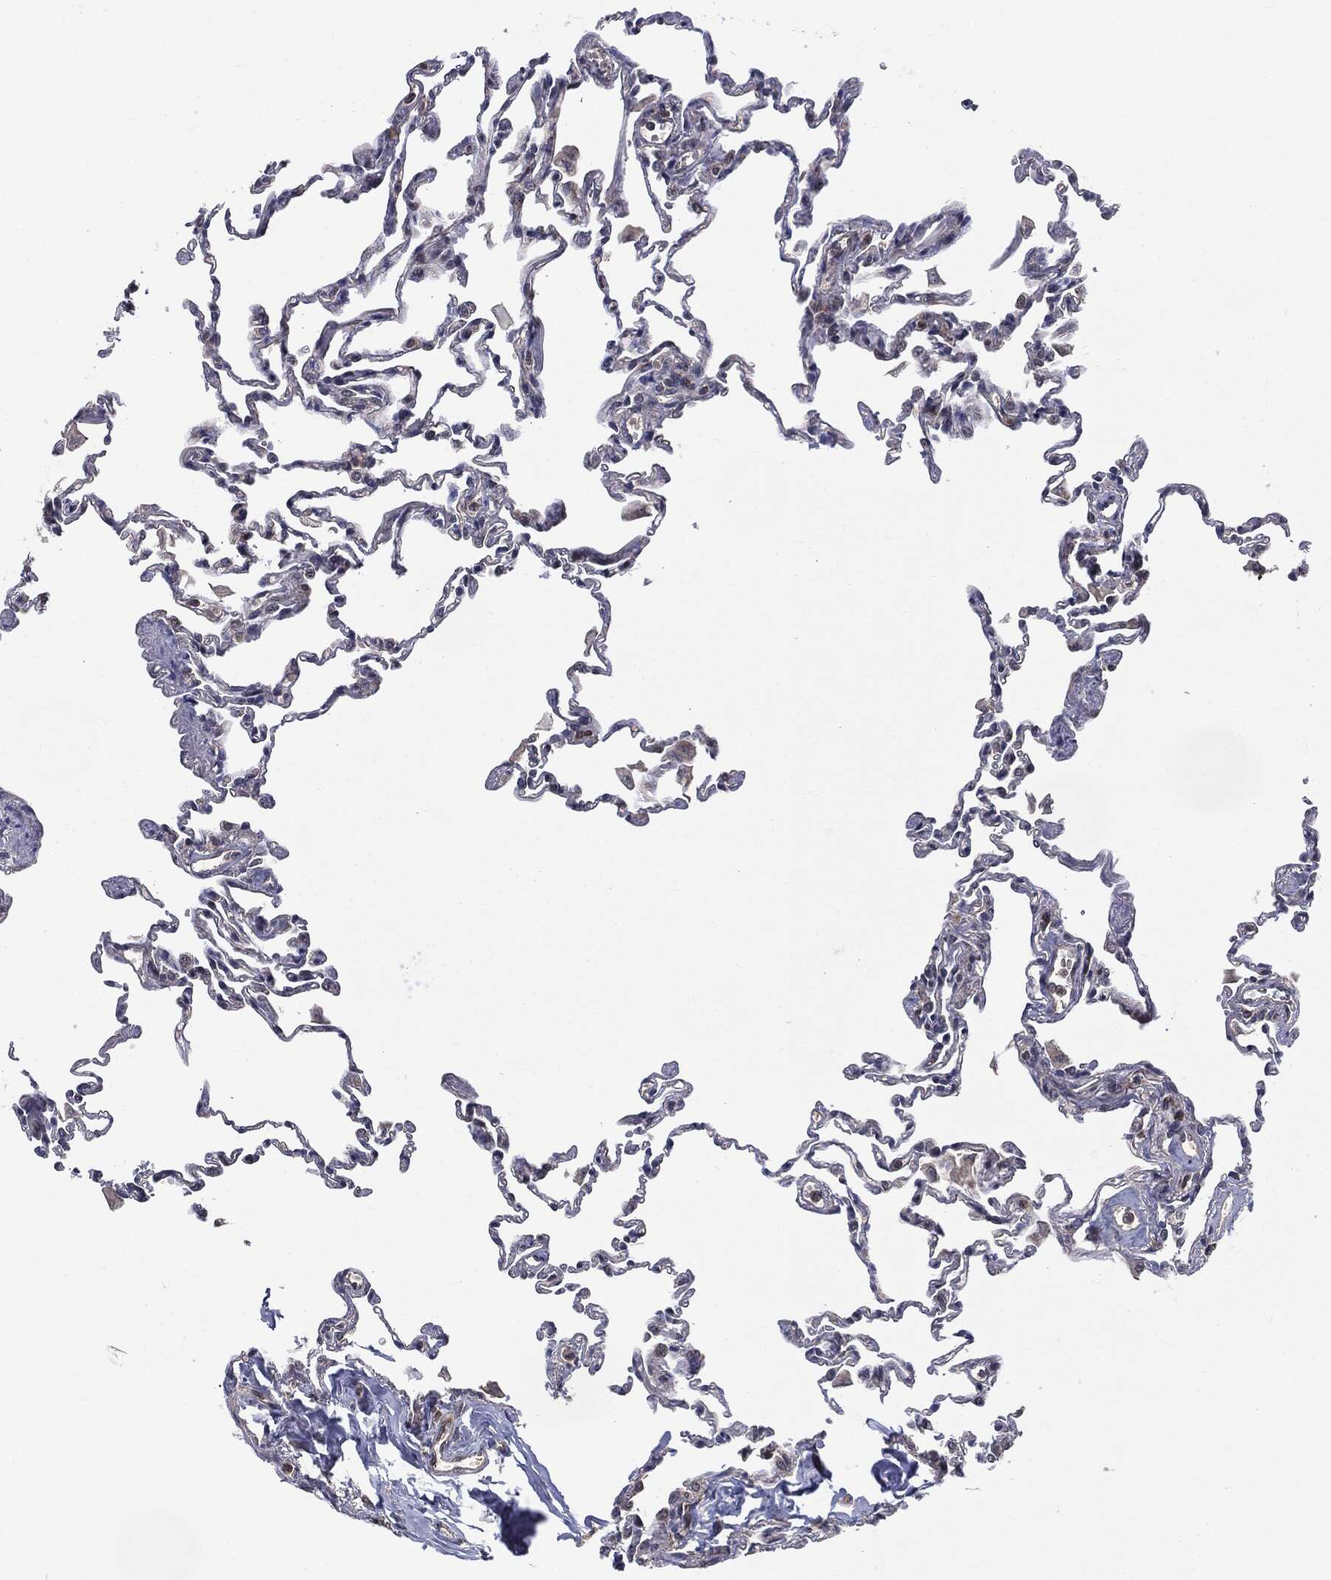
{"staining": {"intensity": "negative", "quantity": "none", "location": "none"}, "tissue": "lung", "cell_type": "Alveolar cells", "image_type": "normal", "snomed": [{"axis": "morphology", "description": "Normal tissue, NOS"}, {"axis": "topography", "description": "Lung"}], "caption": "This is an immunohistochemistry (IHC) image of benign human lung. There is no positivity in alveolar cells.", "gene": "PTPA", "patient": {"sex": "female", "age": 57}}